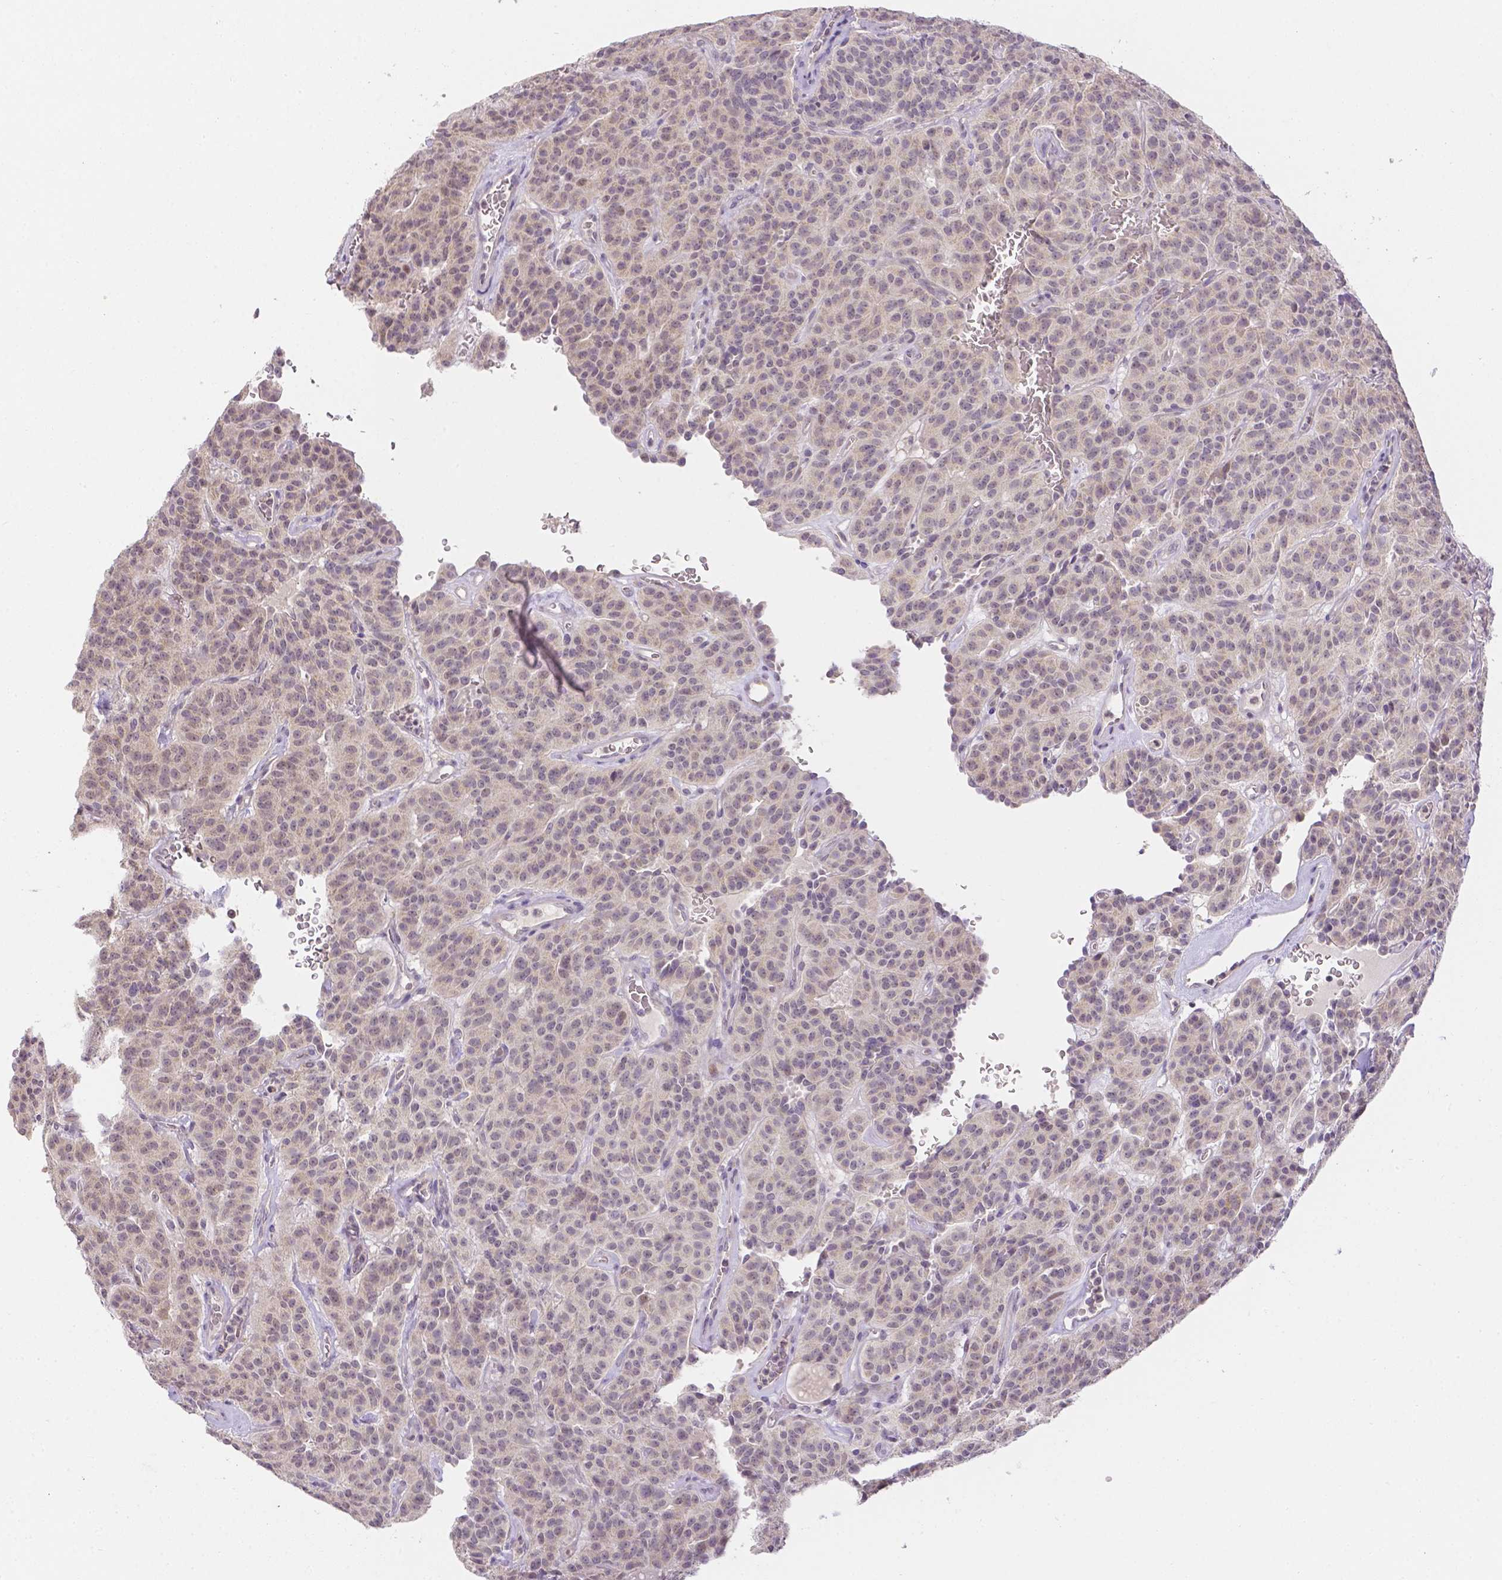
{"staining": {"intensity": "weak", "quantity": "25%-75%", "location": "cytoplasmic/membranous,nuclear"}, "tissue": "carcinoid", "cell_type": "Tumor cells", "image_type": "cancer", "snomed": [{"axis": "morphology", "description": "Carcinoid, malignant, NOS"}, {"axis": "topography", "description": "Lung"}], "caption": "Immunohistochemistry of human malignant carcinoid displays low levels of weak cytoplasmic/membranous and nuclear expression in approximately 25%-75% of tumor cells.", "gene": "ZNF280B", "patient": {"sex": "female", "age": 61}}